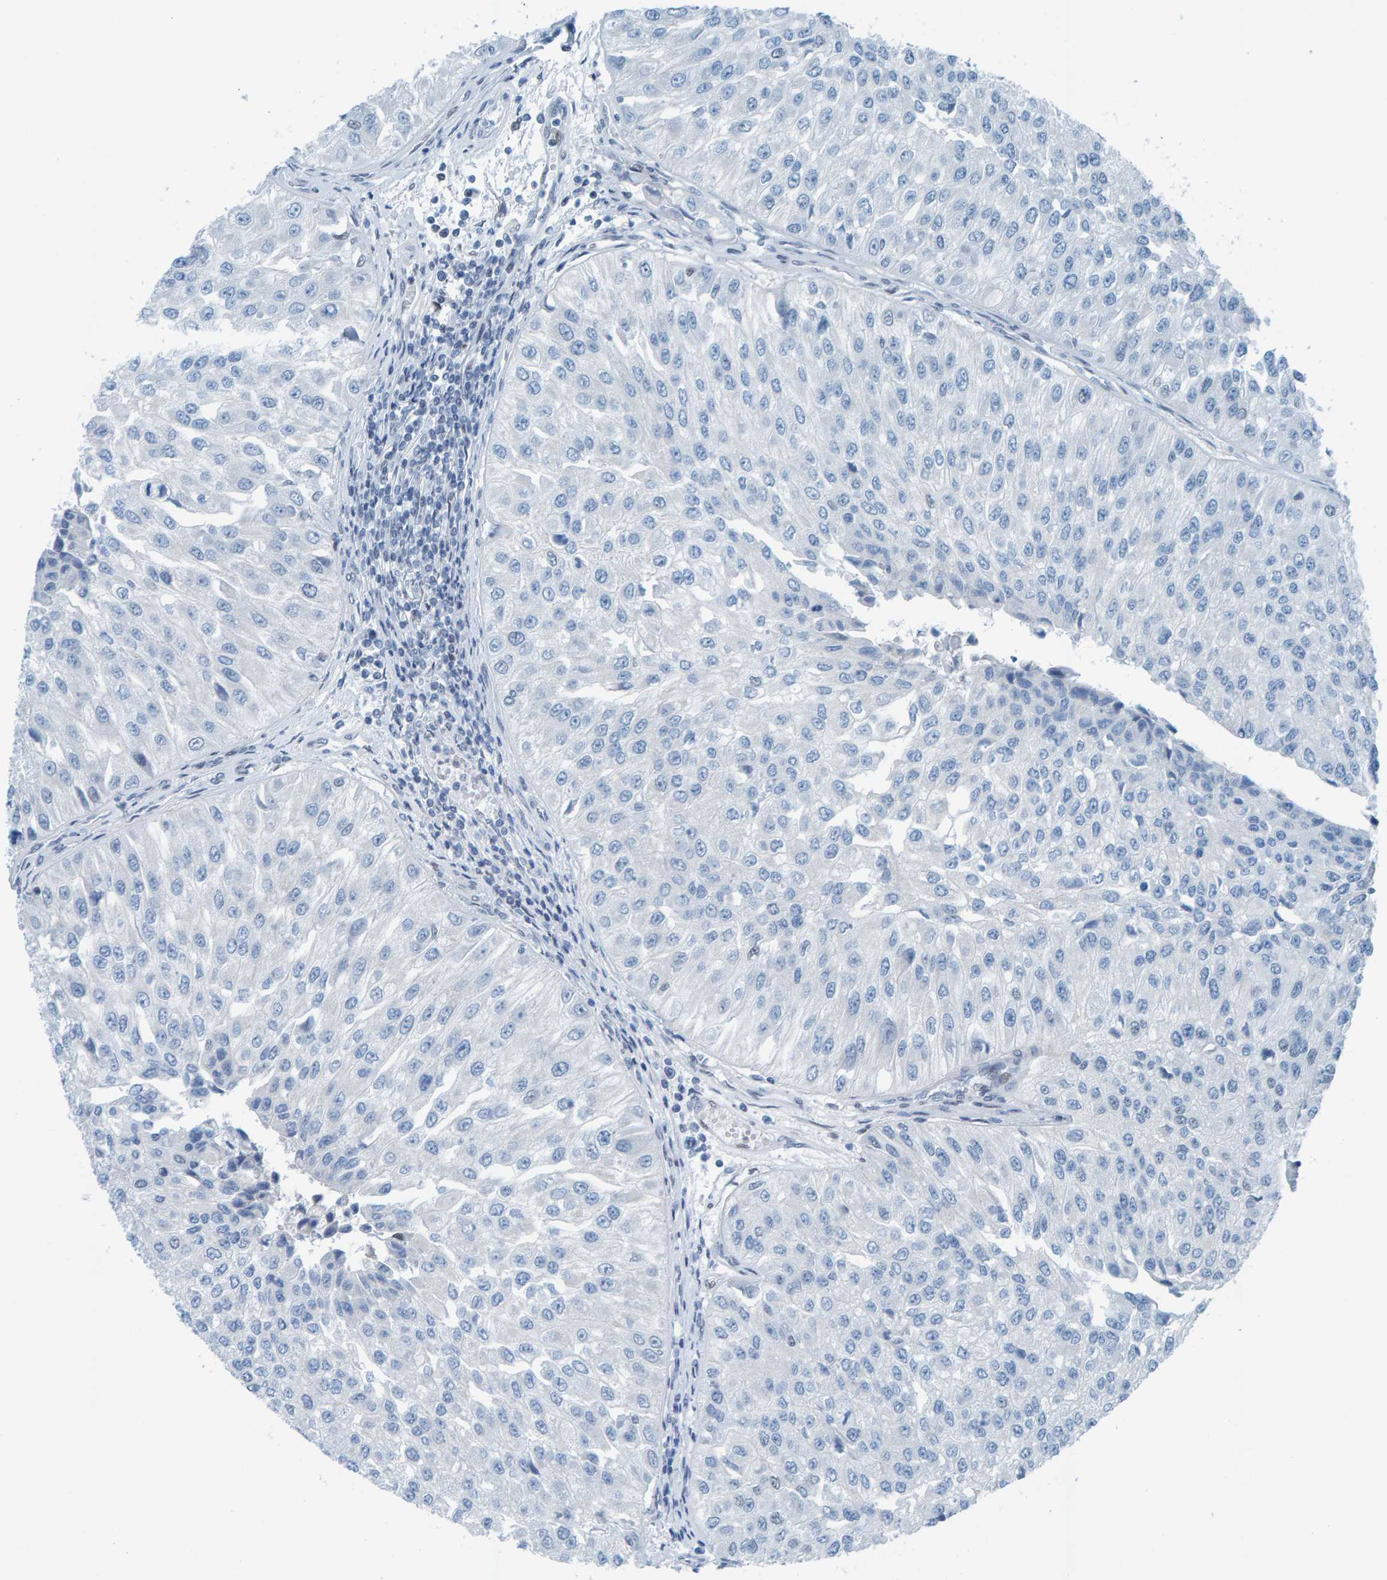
{"staining": {"intensity": "negative", "quantity": "none", "location": "none"}, "tissue": "urothelial cancer", "cell_type": "Tumor cells", "image_type": "cancer", "snomed": [{"axis": "morphology", "description": "Urothelial carcinoma, High grade"}, {"axis": "topography", "description": "Kidney"}, {"axis": "topography", "description": "Urinary bladder"}], "caption": "Tumor cells show no significant protein positivity in urothelial cancer.", "gene": "CNP", "patient": {"sex": "male", "age": 77}}